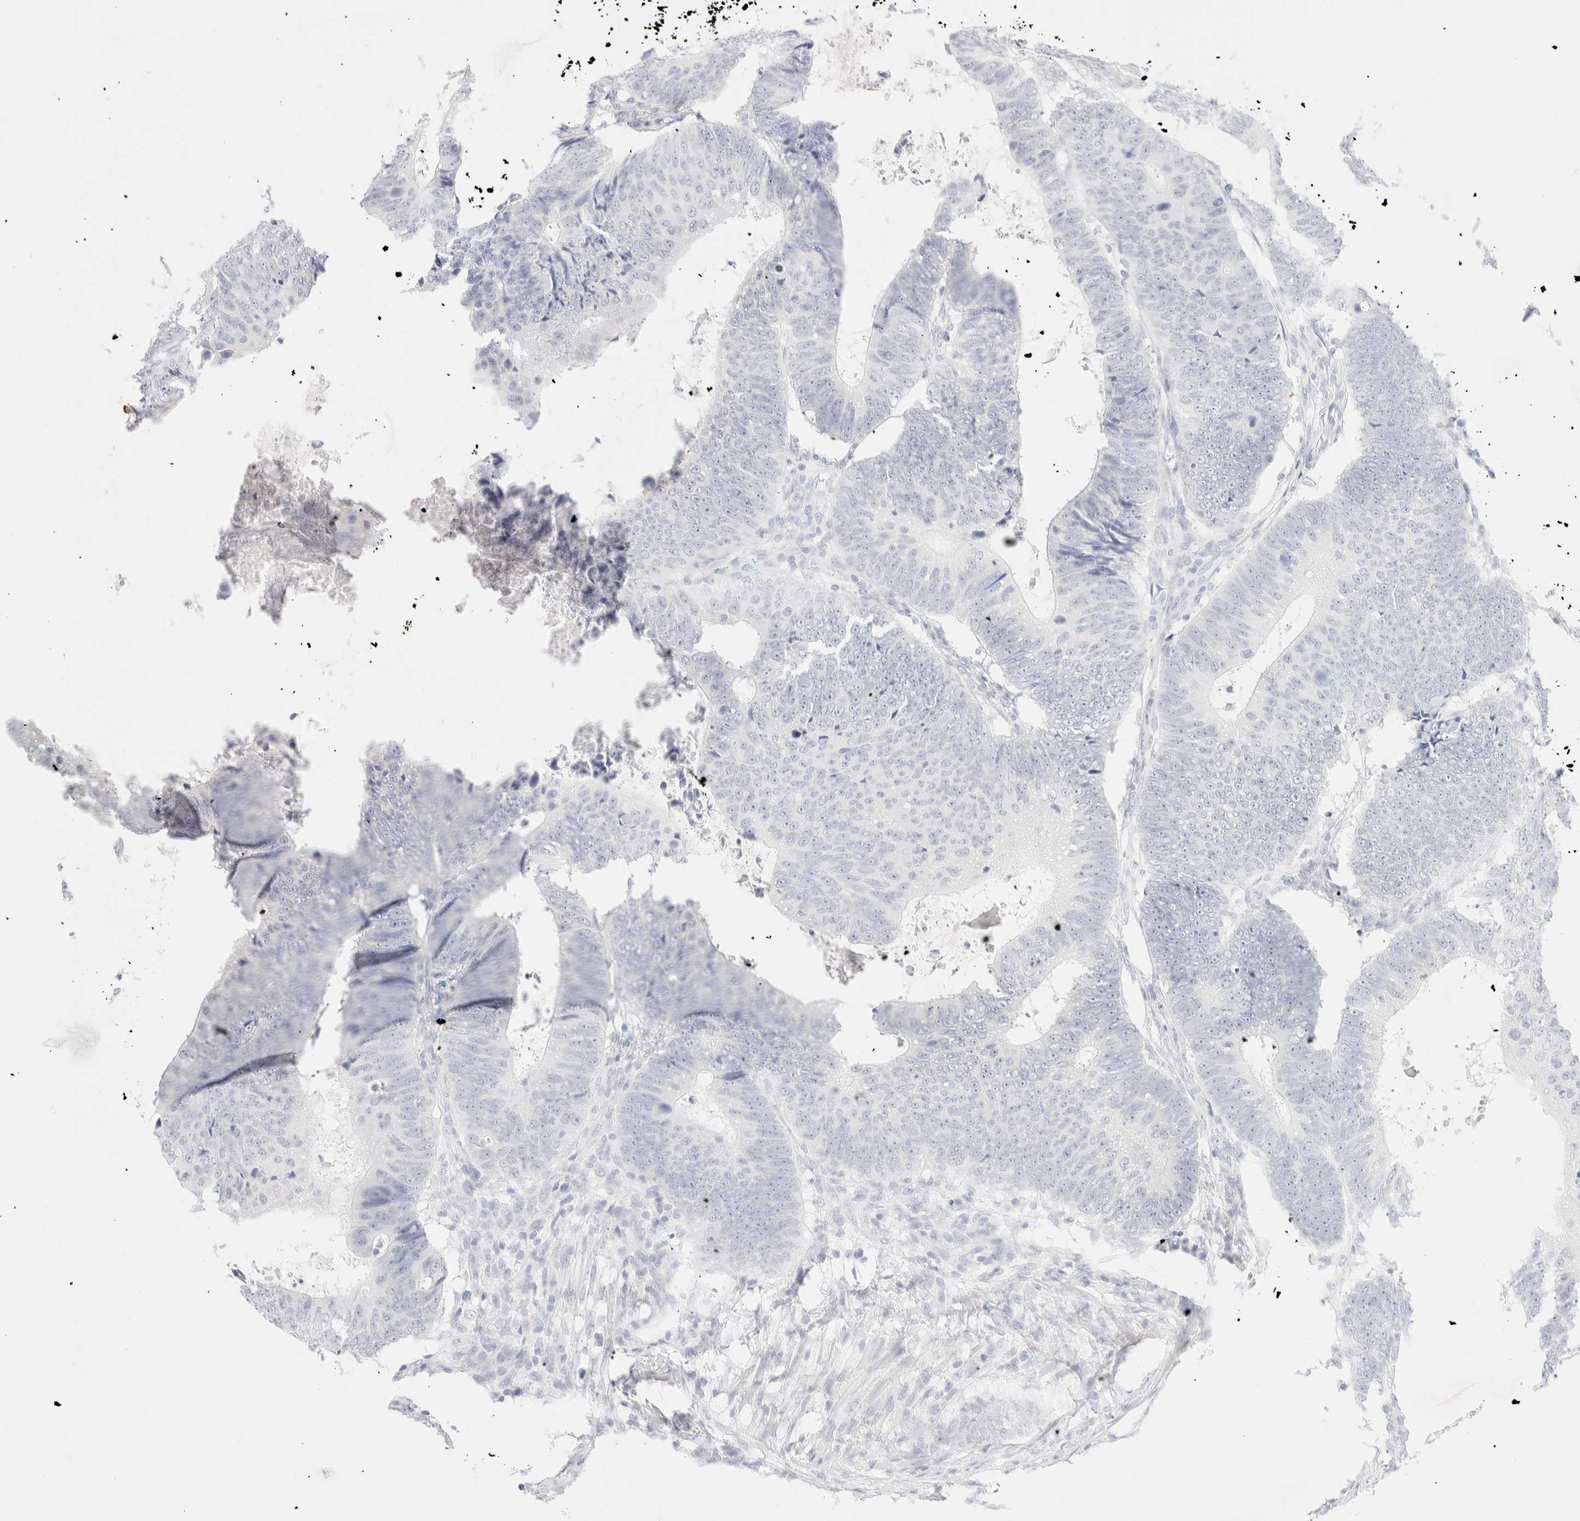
{"staining": {"intensity": "negative", "quantity": "none", "location": "none"}, "tissue": "colorectal cancer", "cell_type": "Tumor cells", "image_type": "cancer", "snomed": [{"axis": "morphology", "description": "Adenocarcinoma, NOS"}, {"axis": "topography", "description": "Colon"}], "caption": "Immunohistochemistry (IHC) histopathology image of colorectal cancer stained for a protein (brown), which shows no positivity in tumor cells.", "gene": "KRT15", "patient": {"sex": "male", "age": 56}}